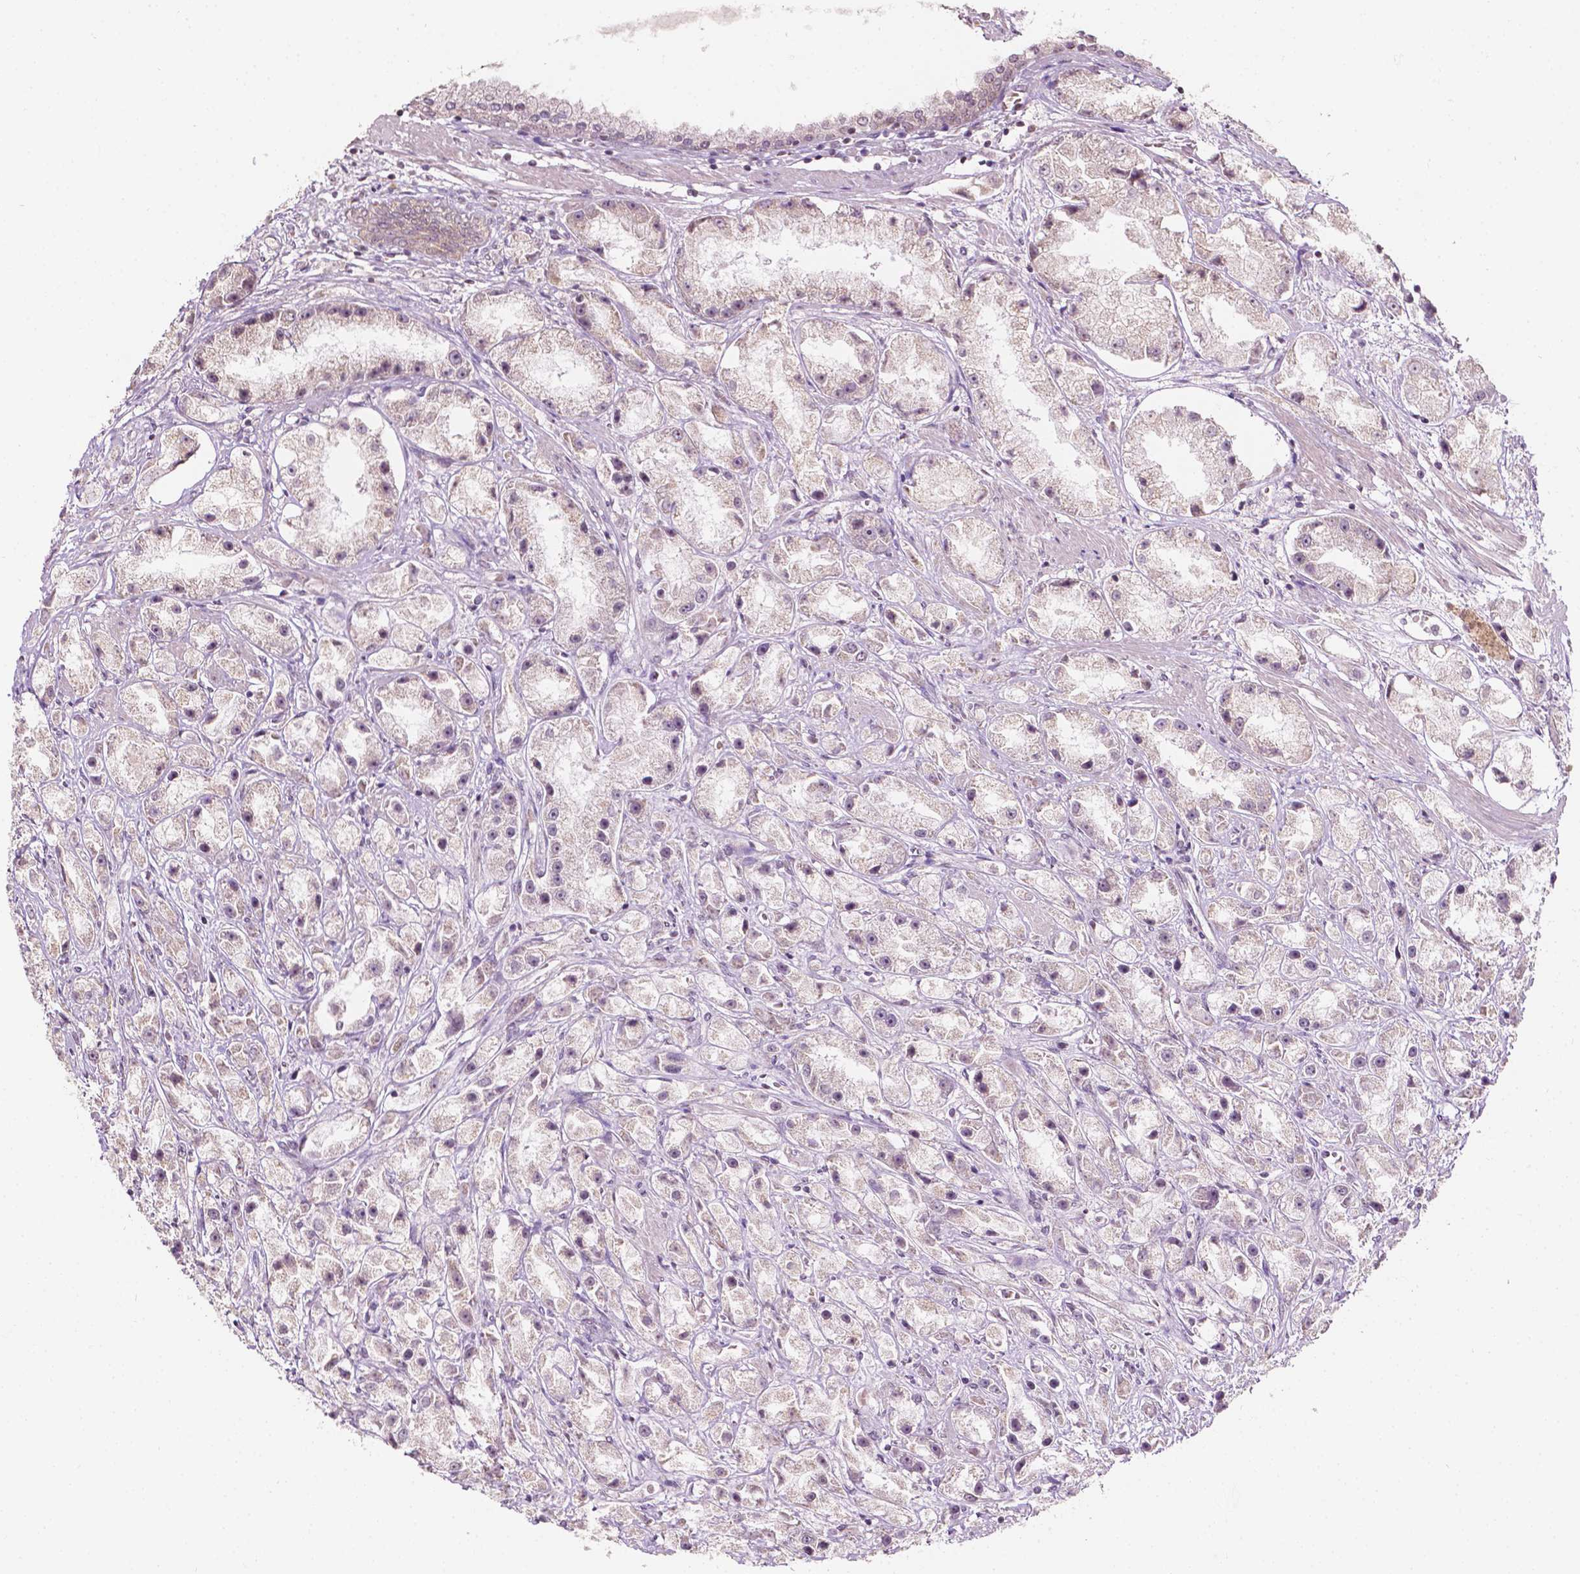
{"staining": {"intensity": "negative", "quantity": "none", "location": "none"}, "tissue": "prostate cancer", "cell_type": "Tumor cells", "image_type": "cancer", "snomed": [{"axis": "morphology", "description": "Adenocarcinoma, High grade"}, {"axis": "topography", "description": "Prostate"}], "caption": "This micrograph is of prostate cancer stained with immunohistochemistry to label a protein in brown with the nuclei are counter-stained blue. There is no positivity in tumor cells. Nuclei are stained in blue.", "gene": "NOS1AP", "patient": {"sex": "male", "age": 67}}